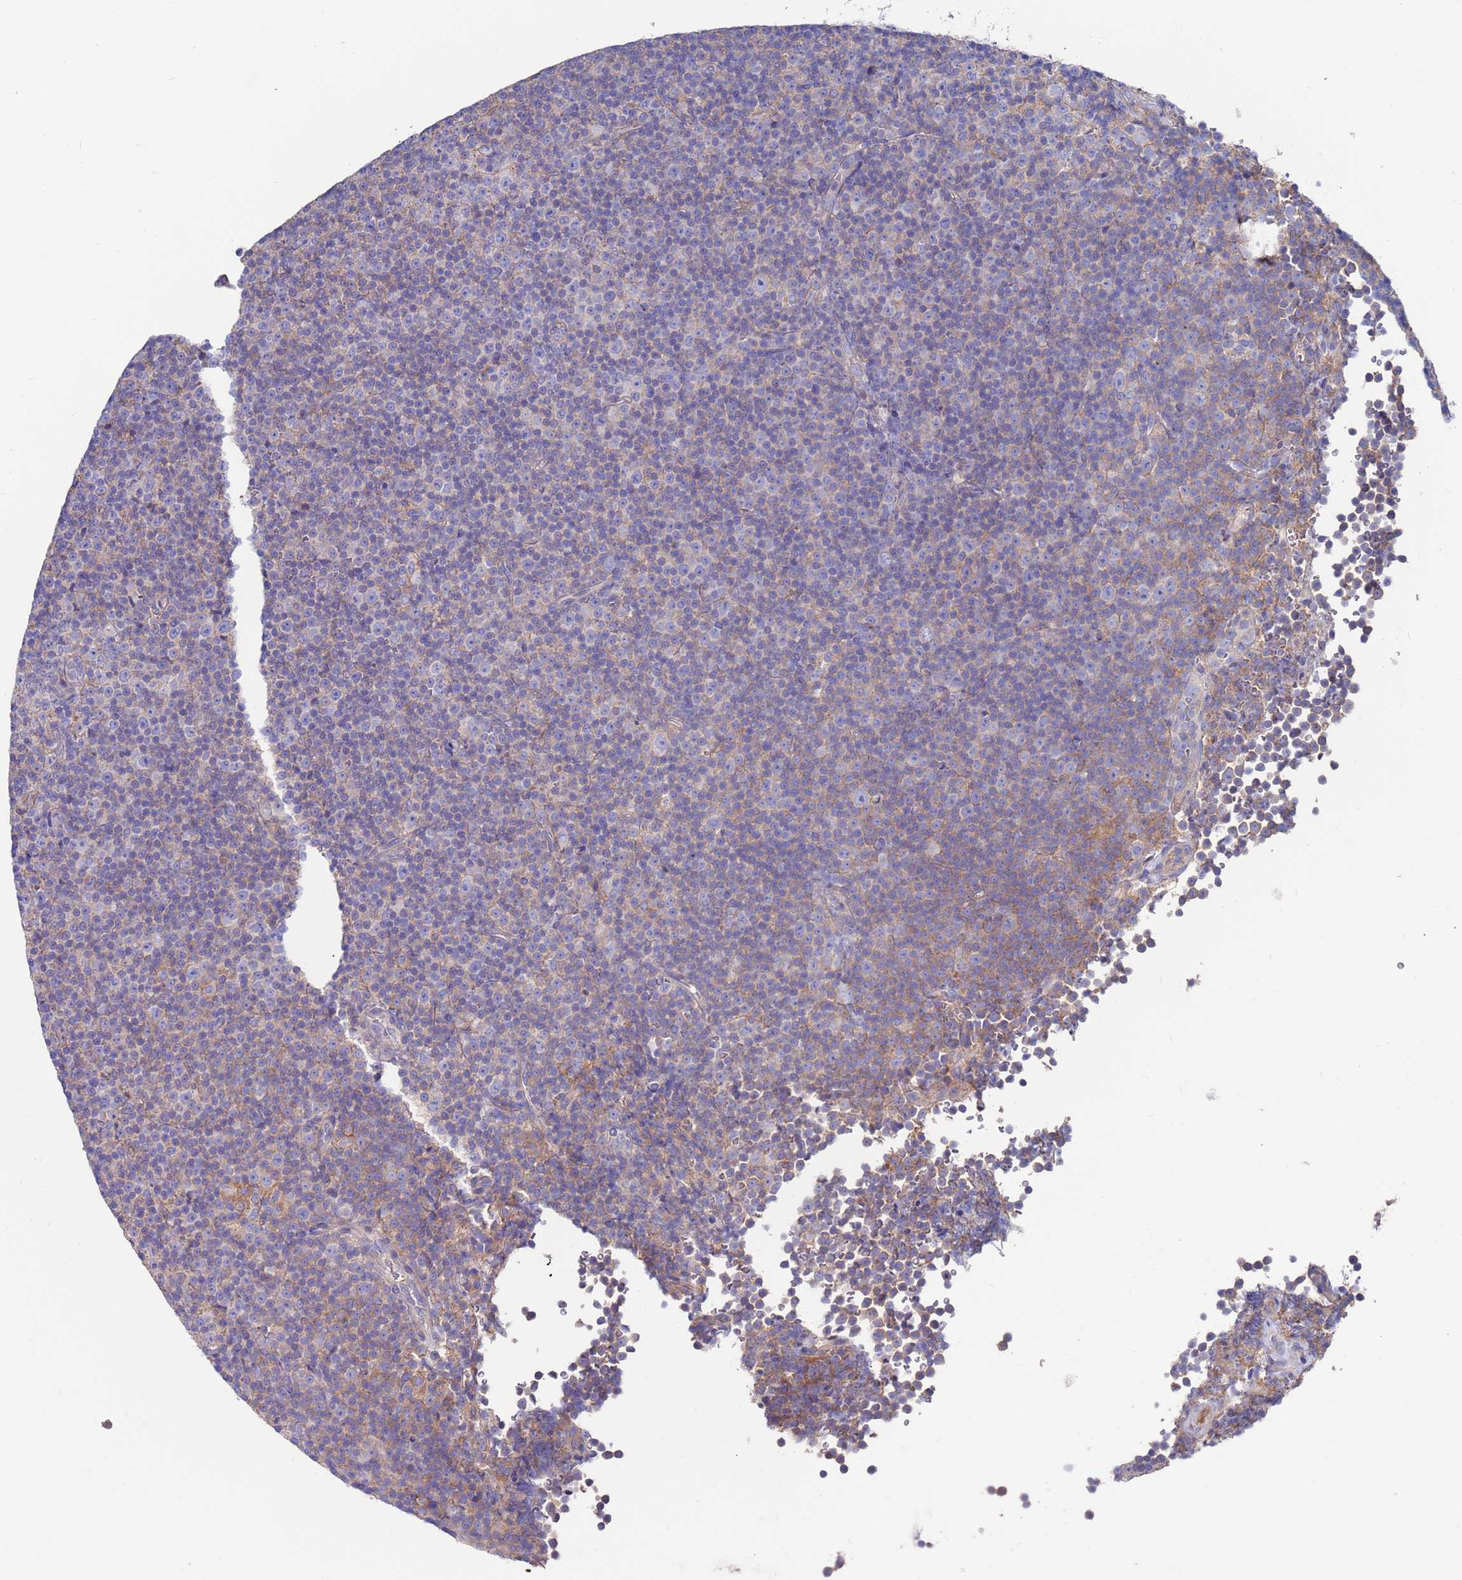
{"staining": {"intensity": "negative", "quantity": "none", "location": "none"}, "tissue": "lymphoma", "cell_type": "Tumor cells", "image_type": "cancer", "snomed": [{"axis": "morphology", "description": "Malignant lymphoma, non-Hodgkin's type, Low grade"}, {"axis": "topography", "description": "Lymph node"}], "caption": "This histopathology image is of malignant lymphoma, non-Hodgkin's type (low-grade) stained with immunohistochemistry to label a protein in brown with the nuclei are counter-stained blue. There is no staining in tumor cells.", "gene": "KRTCAP3", "patient": {"sex": "female", "age": 67}}